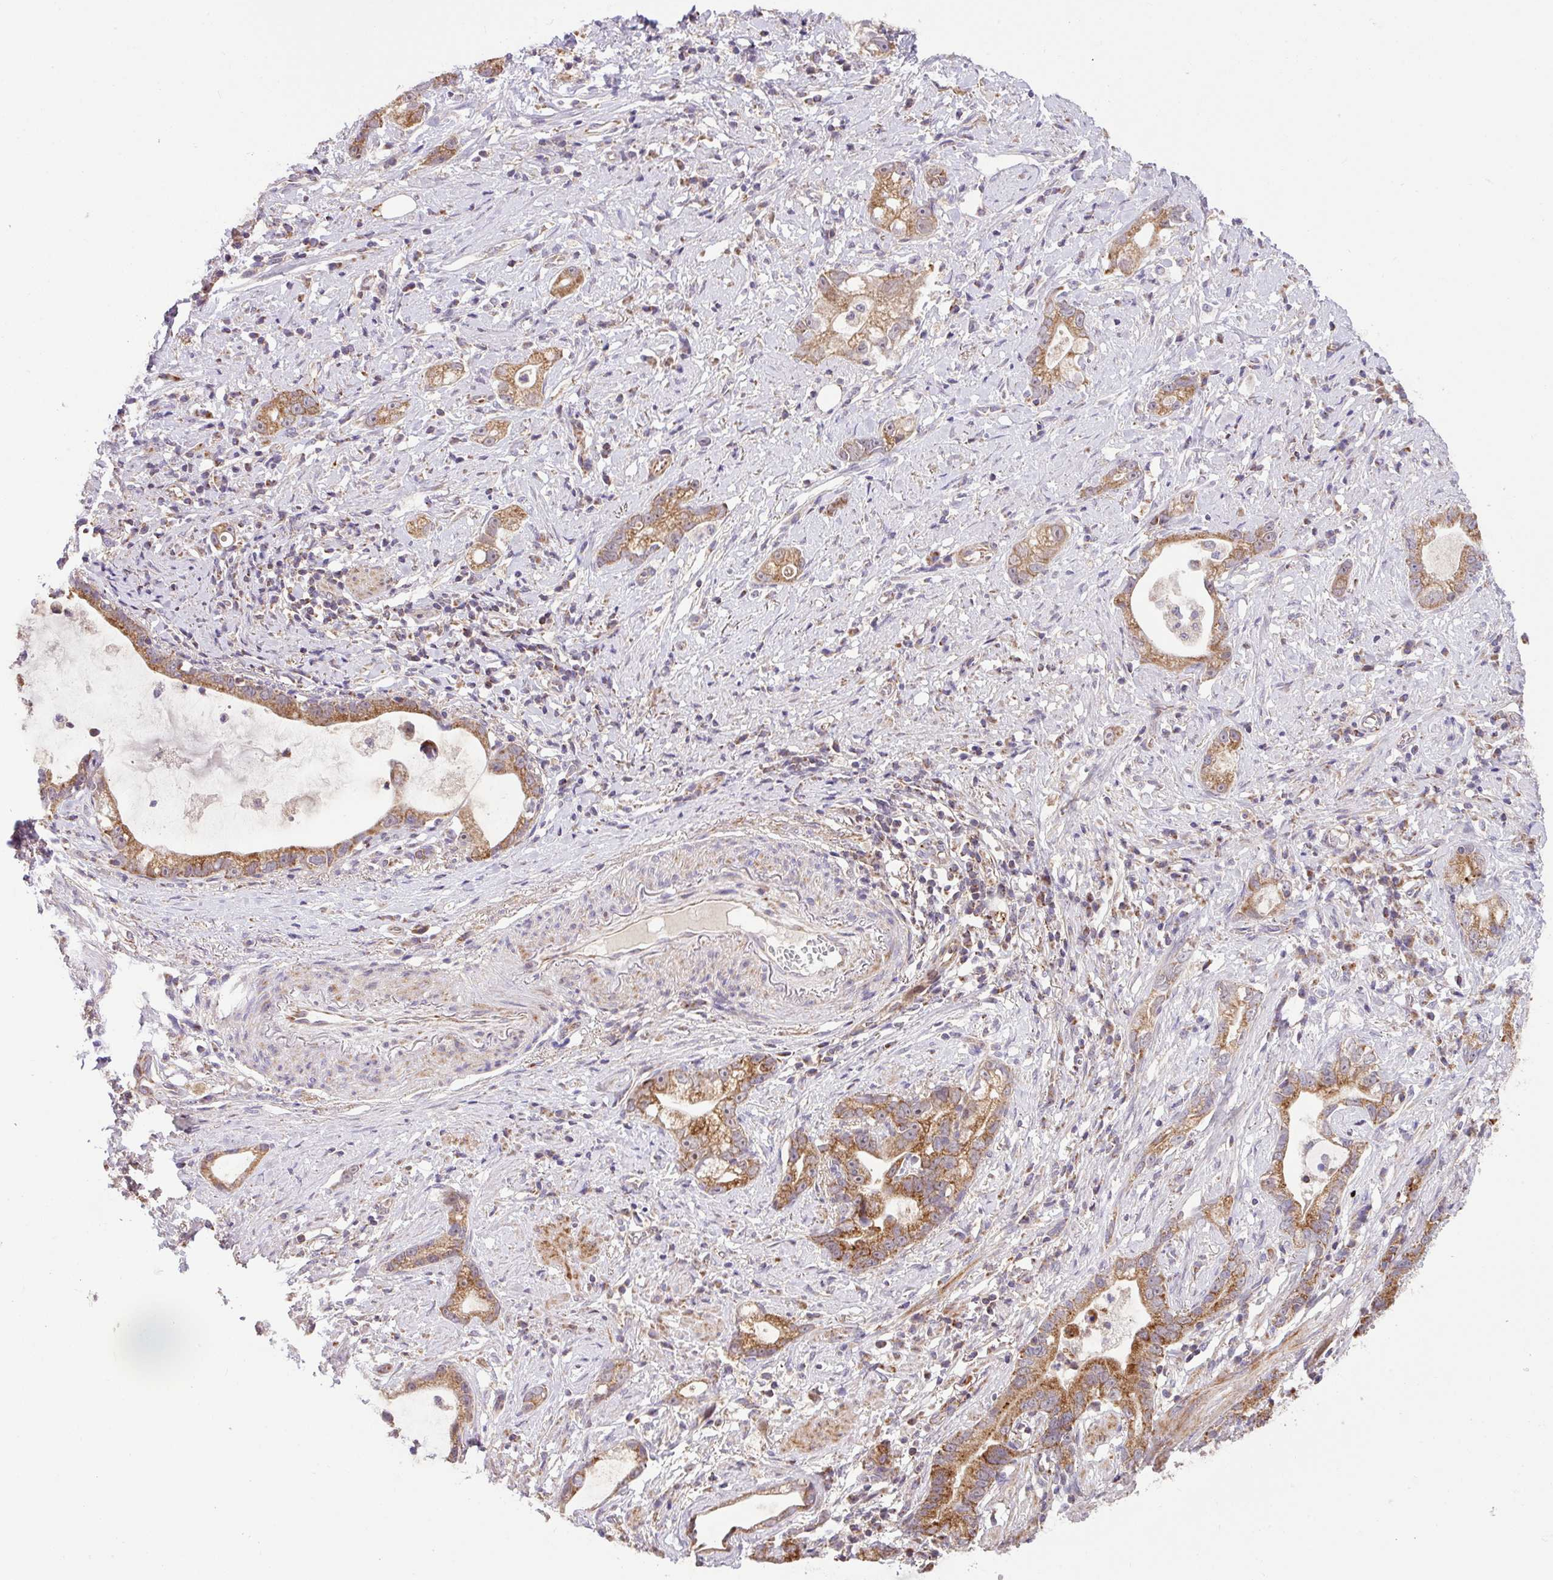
{"staining": {"intensity": "moderate", "quantity": ">75%", "location": "cytoplasmic/membranous"}, "tissue": "stomach cancer", "cell_type": "Tumor cells", "image_type": "cancer", "snomed": [{"axis": "morphology", "description": "Adenocarcinoma, NOS"}, {"axis": "topography", "description": "Stomach"}], "caption": "Tumor cells show moderate cytoplasmic/membranous staining in about >75% of cells in stomach cancer.", "gene": "SARS2", "patient": {"sex": "male", "age": 55}}